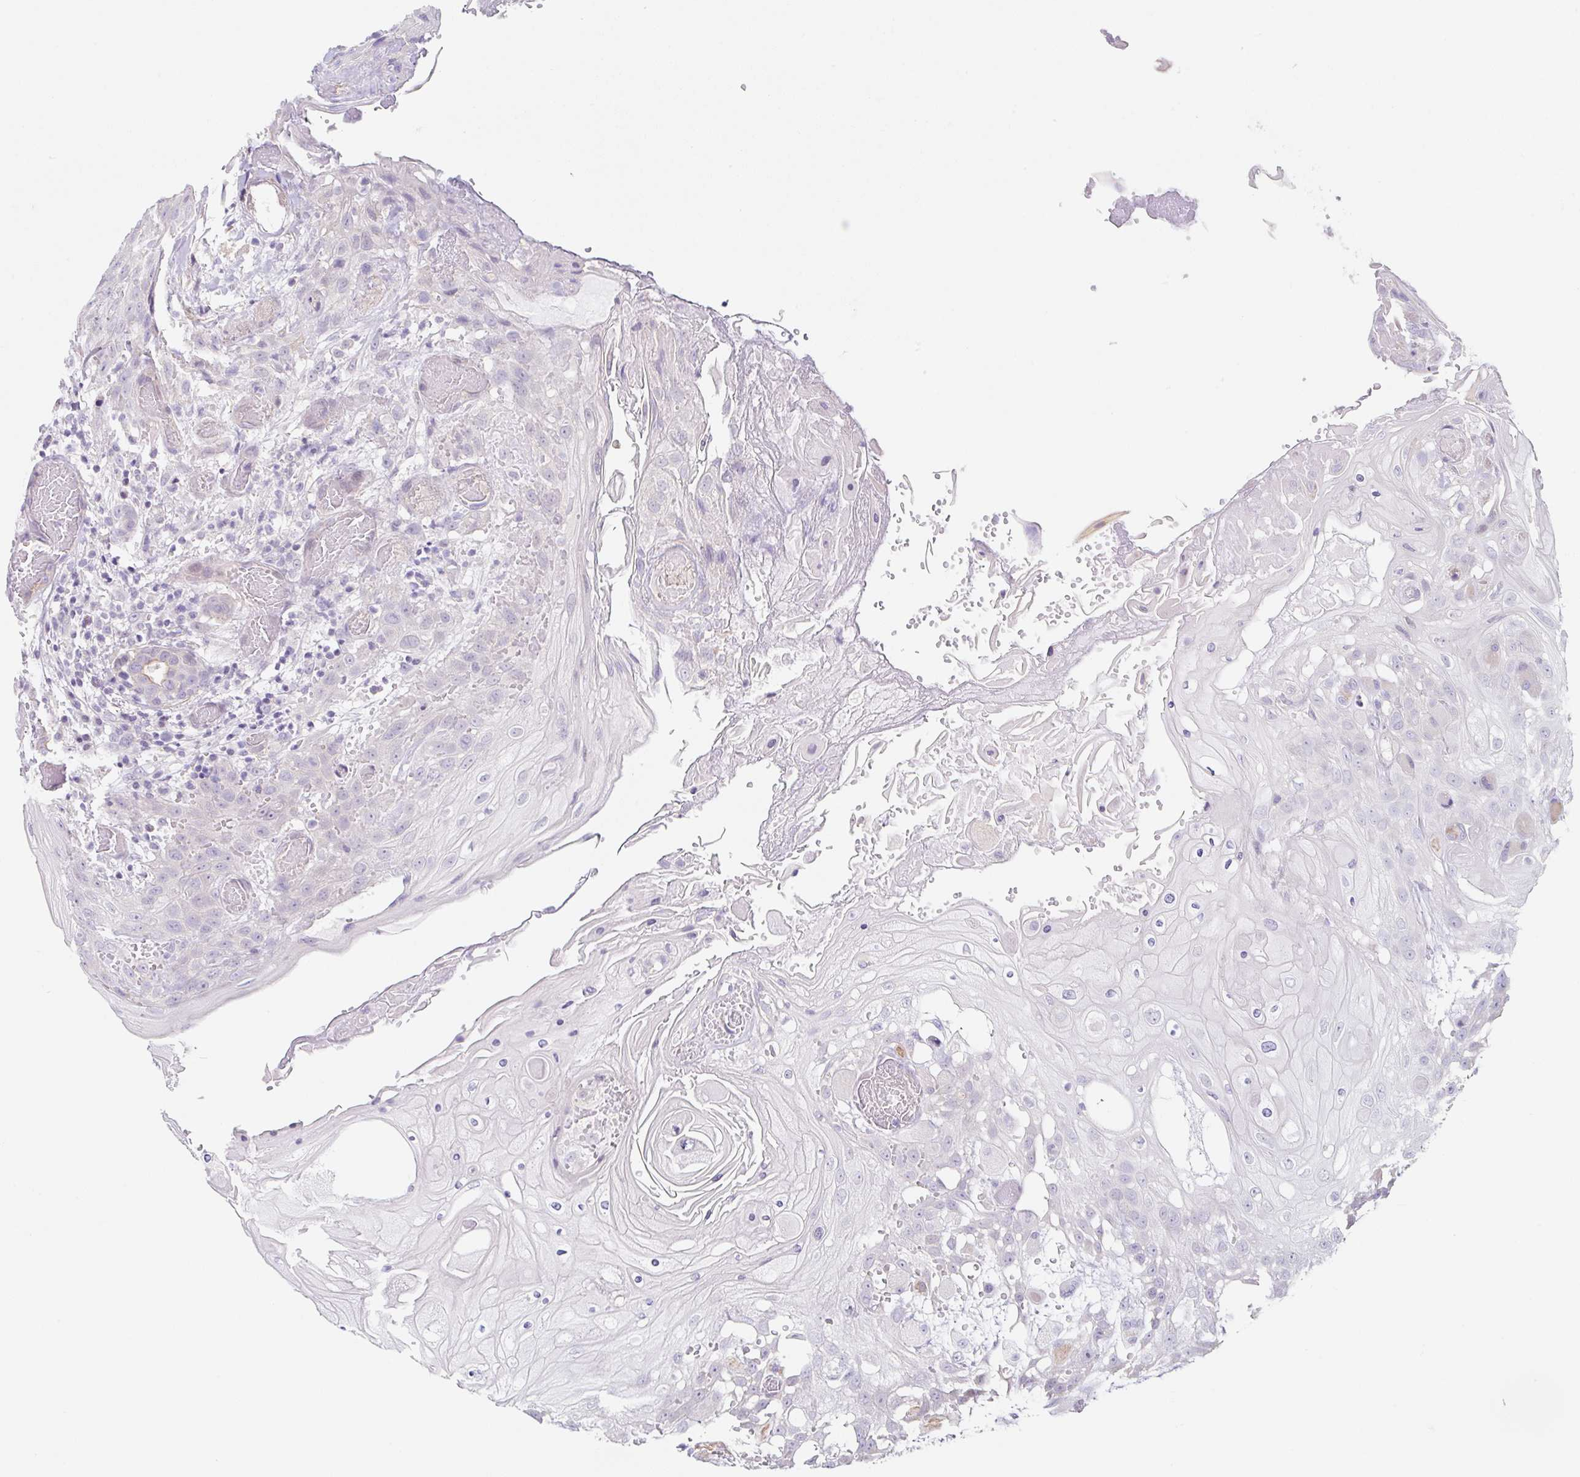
{"staining": {"intensity": "negative", "quantity": "none", "location": "none"}, "tissue": "head and neck cancer", "cell_type": "Tumor cells", "image_type": "cancer", "snomed": [{"axis": "morphology", "description": "Squamous cell carcinoma, NOS"}, {"axis": "topography", "description": "Head-Neck"}], "caption": "The image reveals no staining of tumor cells in squamous cell carcinoma (head and neck).", "gene": "DCAF17", "patient": {"sex": "female", "age": 43}}